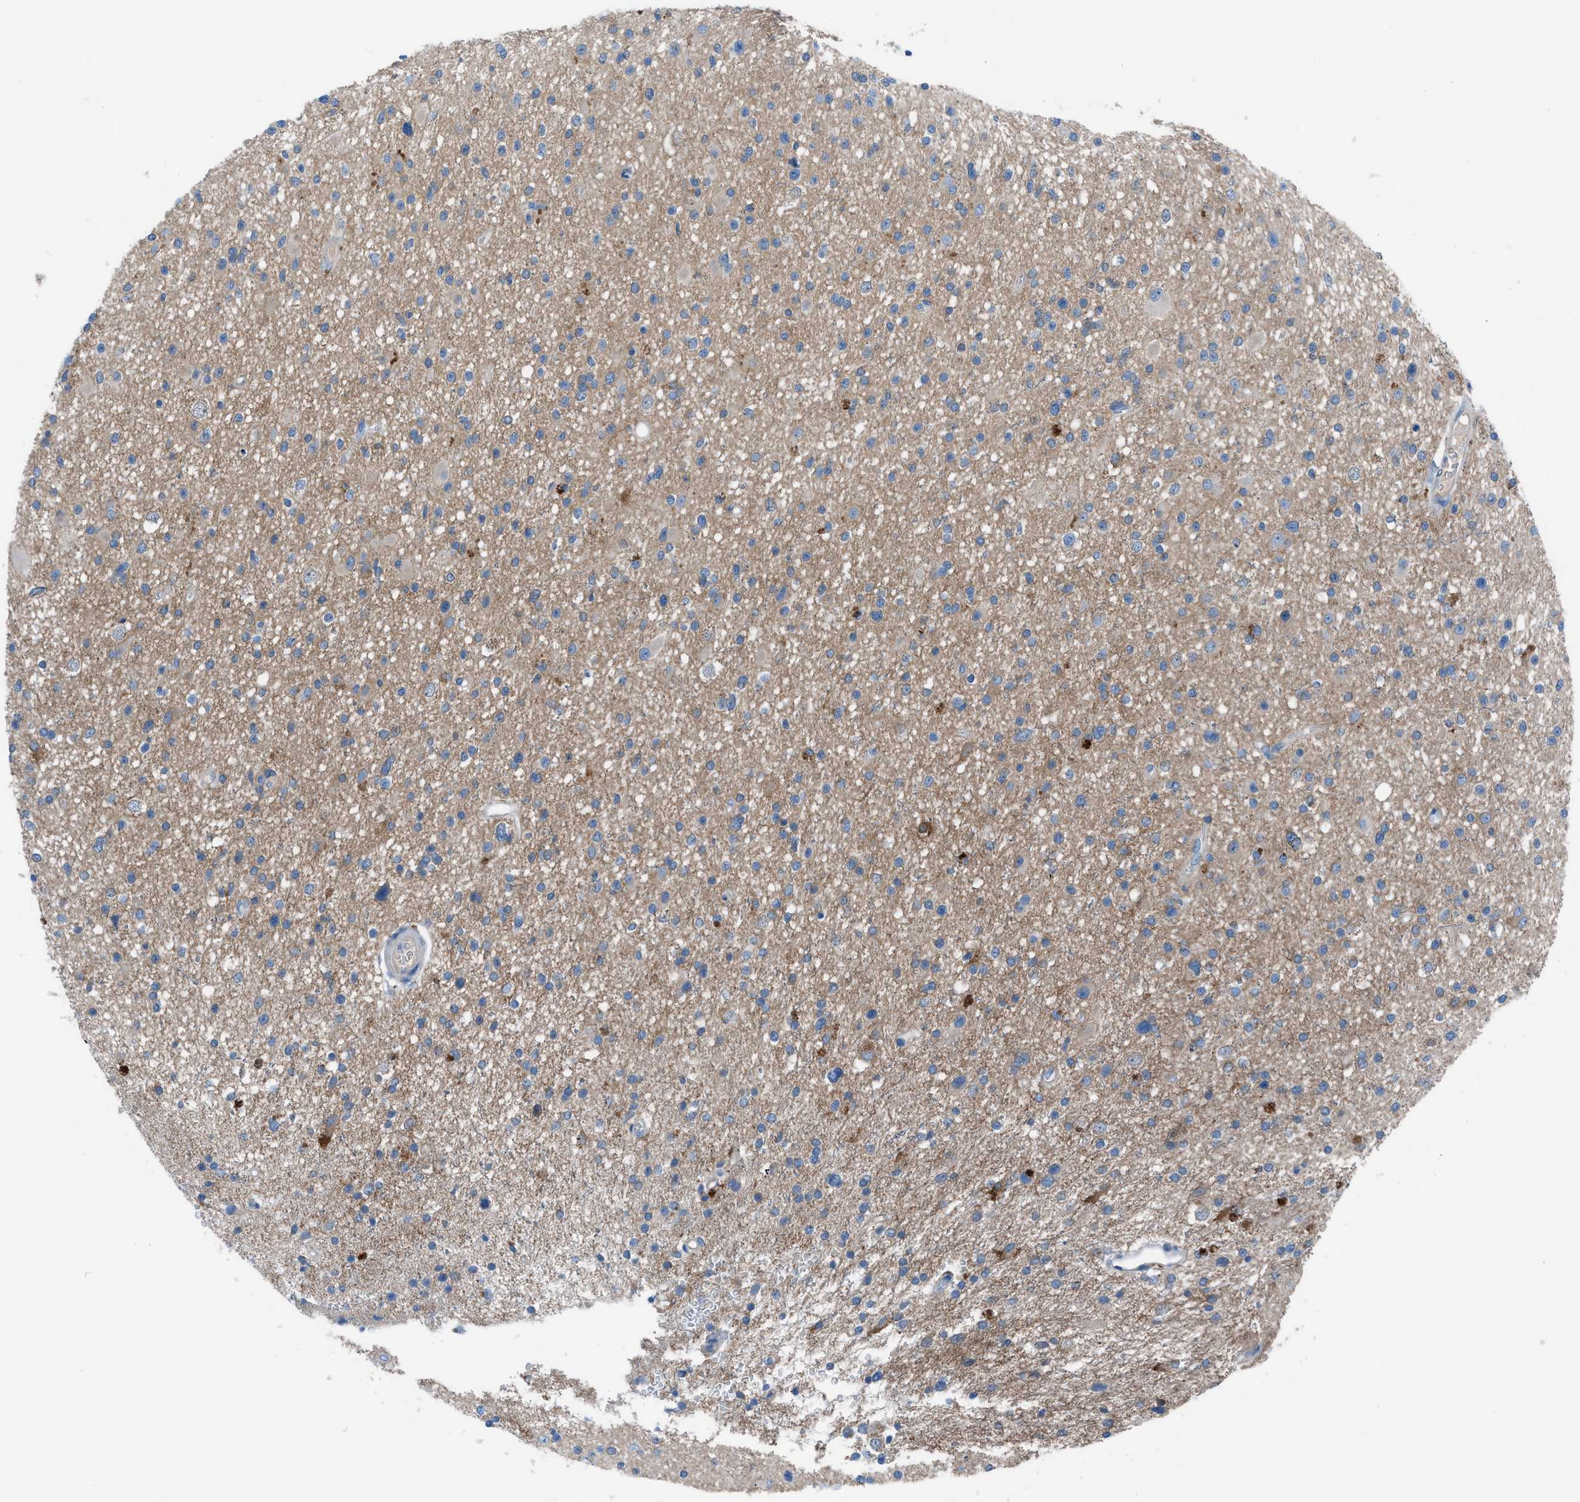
{"staining": {"intensity": "weak", "quantity": "<25%", "location": "cytoplasmic/membranous"}, "tissue": "glioma", "cell_type": "Tumor cells", "image_type": "cancer", "snomed": [{"axis": "morphology", "description": "Glioma, malignant, High grade"}, {"axis": "topography", "description": "Brain"}], "caption": "A high-resolution micrograph shows IHC staining of malignant glioma (high-grade), which displays no significant expression in tumor cells.", "gene": "C5AR2", "patient": {"sex": "male", "age": 33}}